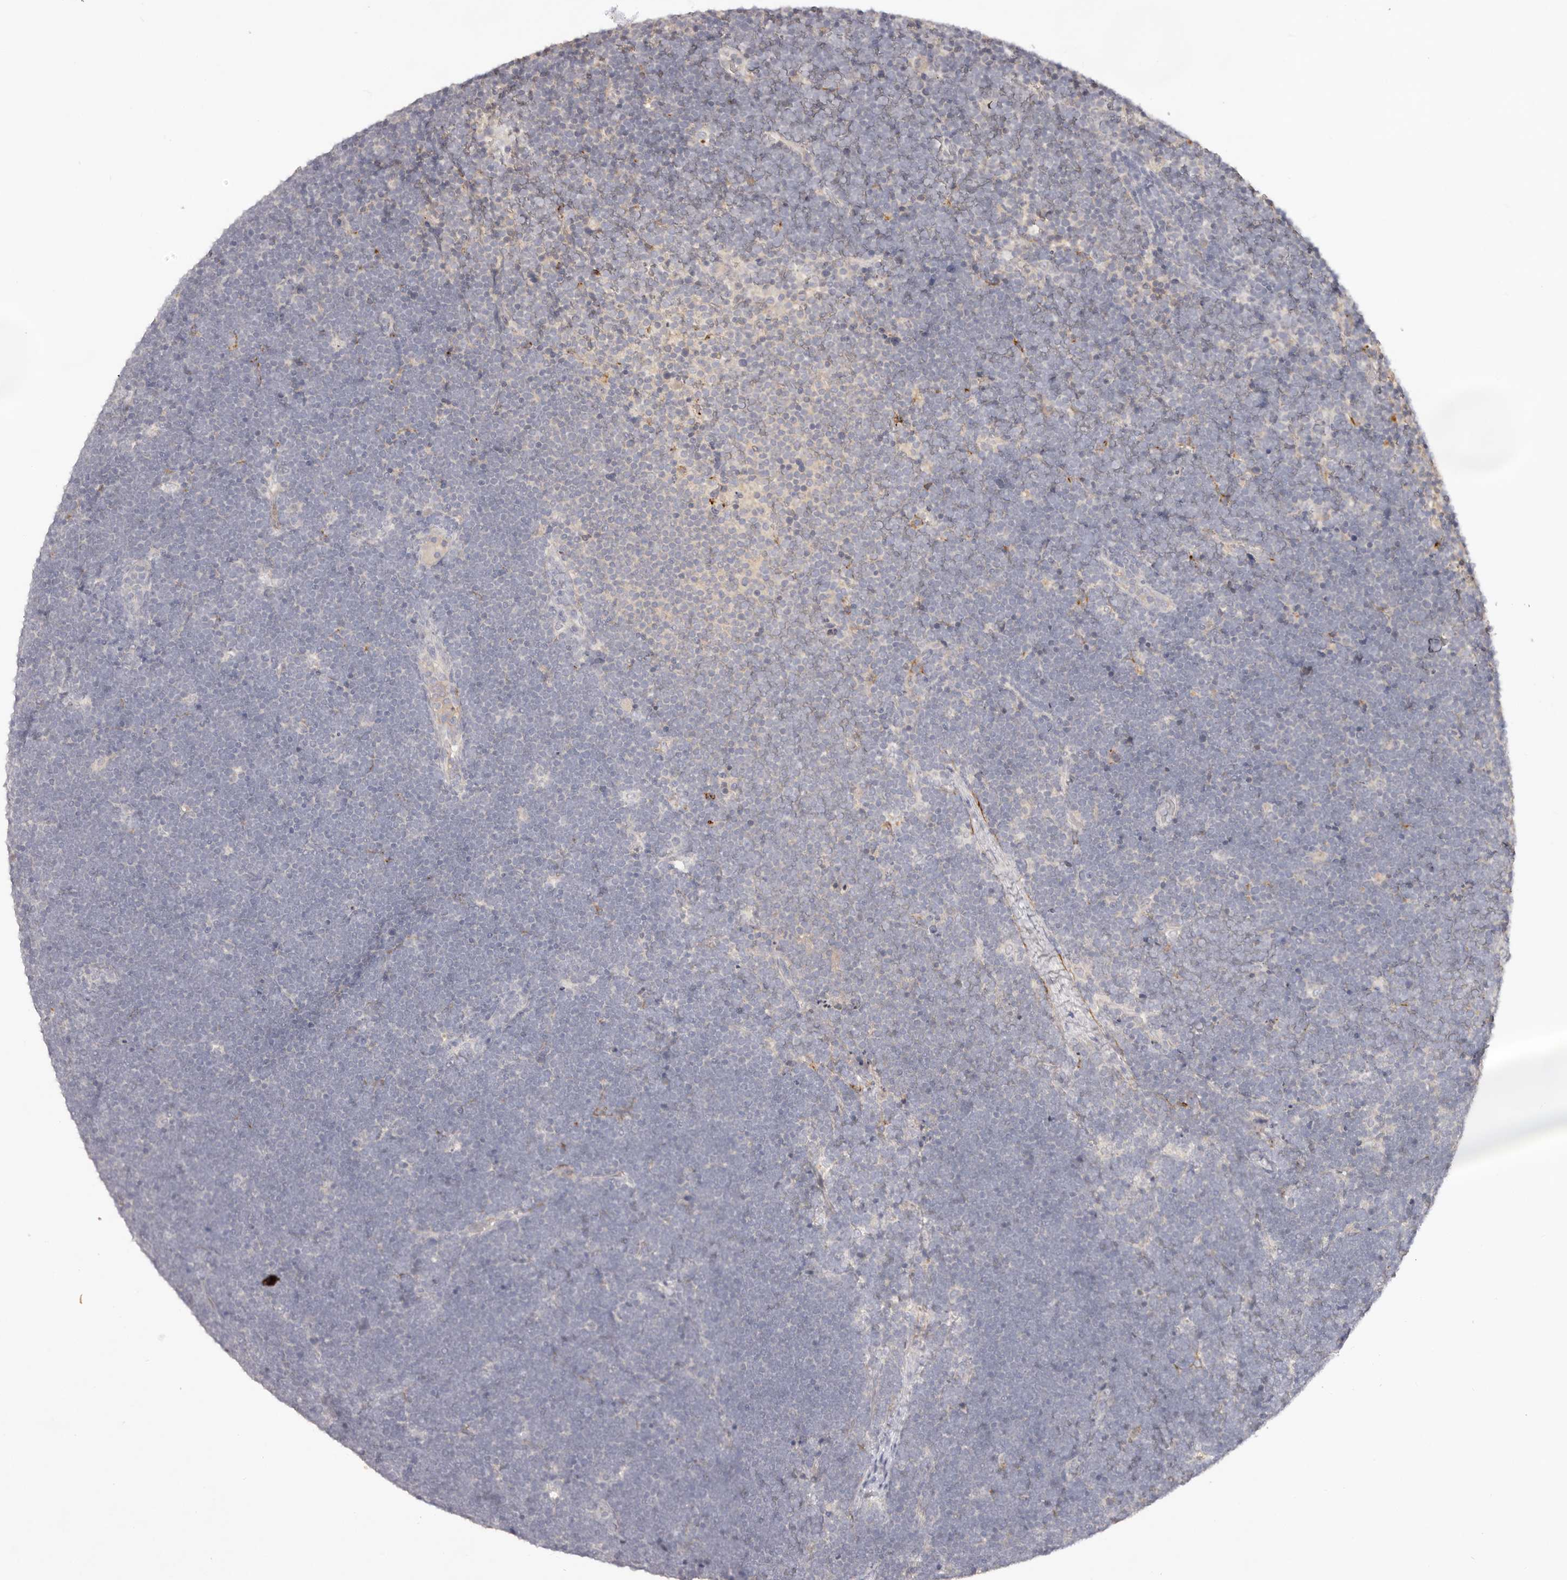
{"staining": {"intensity": "negative", "quantity": "none", "location": "none"}, "tissue": "lymphoma", "cell_type": "Tumor cells", "image_type": "cancer", "snomed": [{"axis": "morphology", "description": "Malignant lymphoma, non-Hodgkin's type, High grade"}, {"axis": "topography", "description": "Lymph node"}], "caption": "A high-resolution histopathology image shows IHC staining of high-grade malignant lymphoma, non-Hodgkin's type, which demonstrates no significant positivity in tumor cells. The staining is performed using DAB brown chromogen with nuclei counter-stained in using hematoxylin.", "gene": "SCUBE2", "patient": {"sex": "male", "age": 13}}